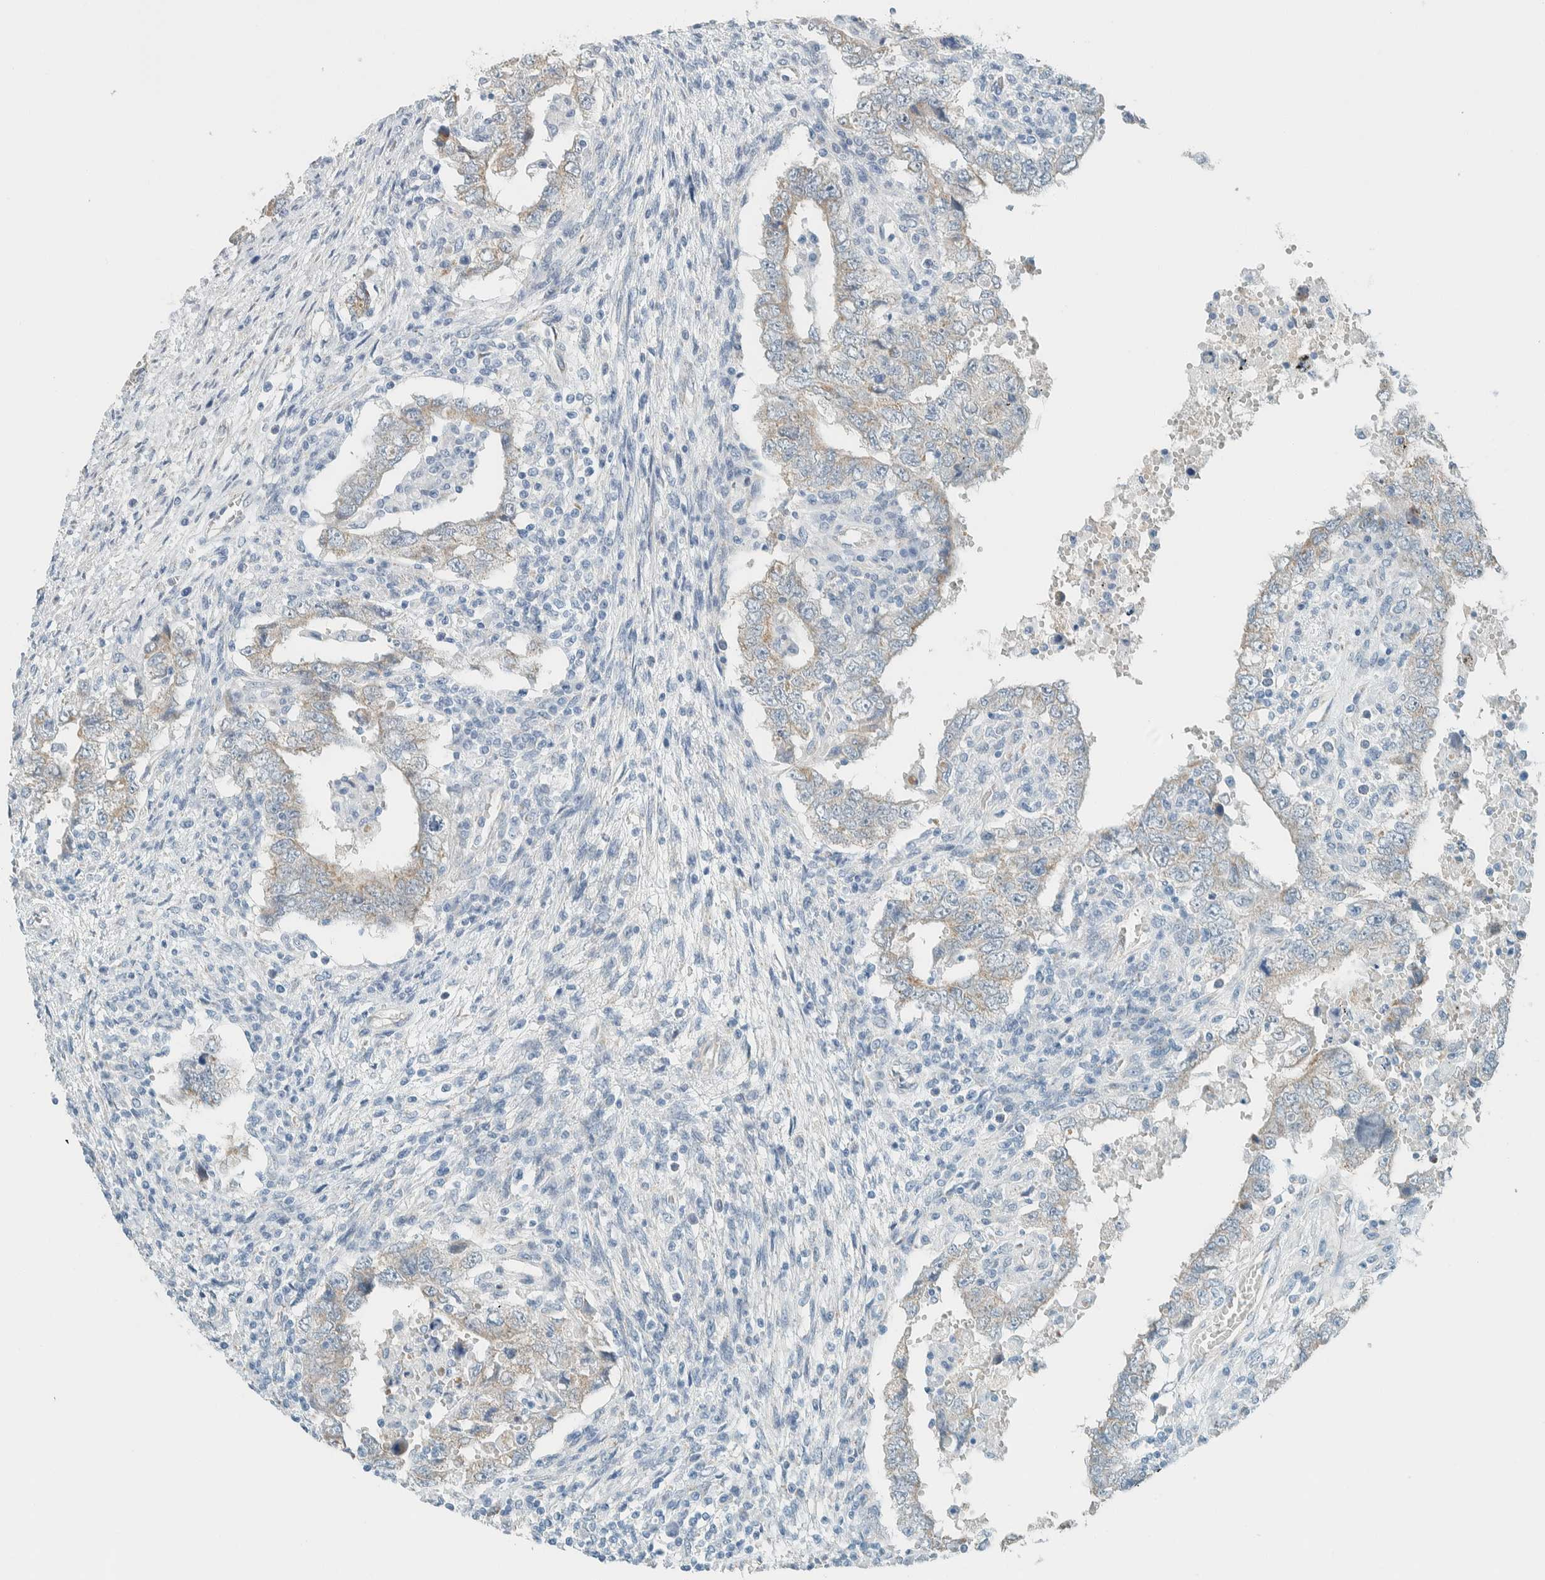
{"staining": {"intensity": "weak", "quantity": "25%-75%", "location": "cytoplasmic/membranous"}, "tissue": "testis cancer", "cell_type": "Tumor cells", "image_type": "cancer", "snomed": [{"axis": "morphology", "description": "Carcinoma, Embryonal, NOS"}, {"axis": "topography", "description": "Testis"}], "caption": "DAB immunohistochemical staining of testis cancer (embryonal carcinoma) reveals weak cytoplasmic/membranous protein positivity in approximately 25%-75% of tumor cells.", "gene": "ALDH7A1", "patient": {"sex": "male", "age": 26}}